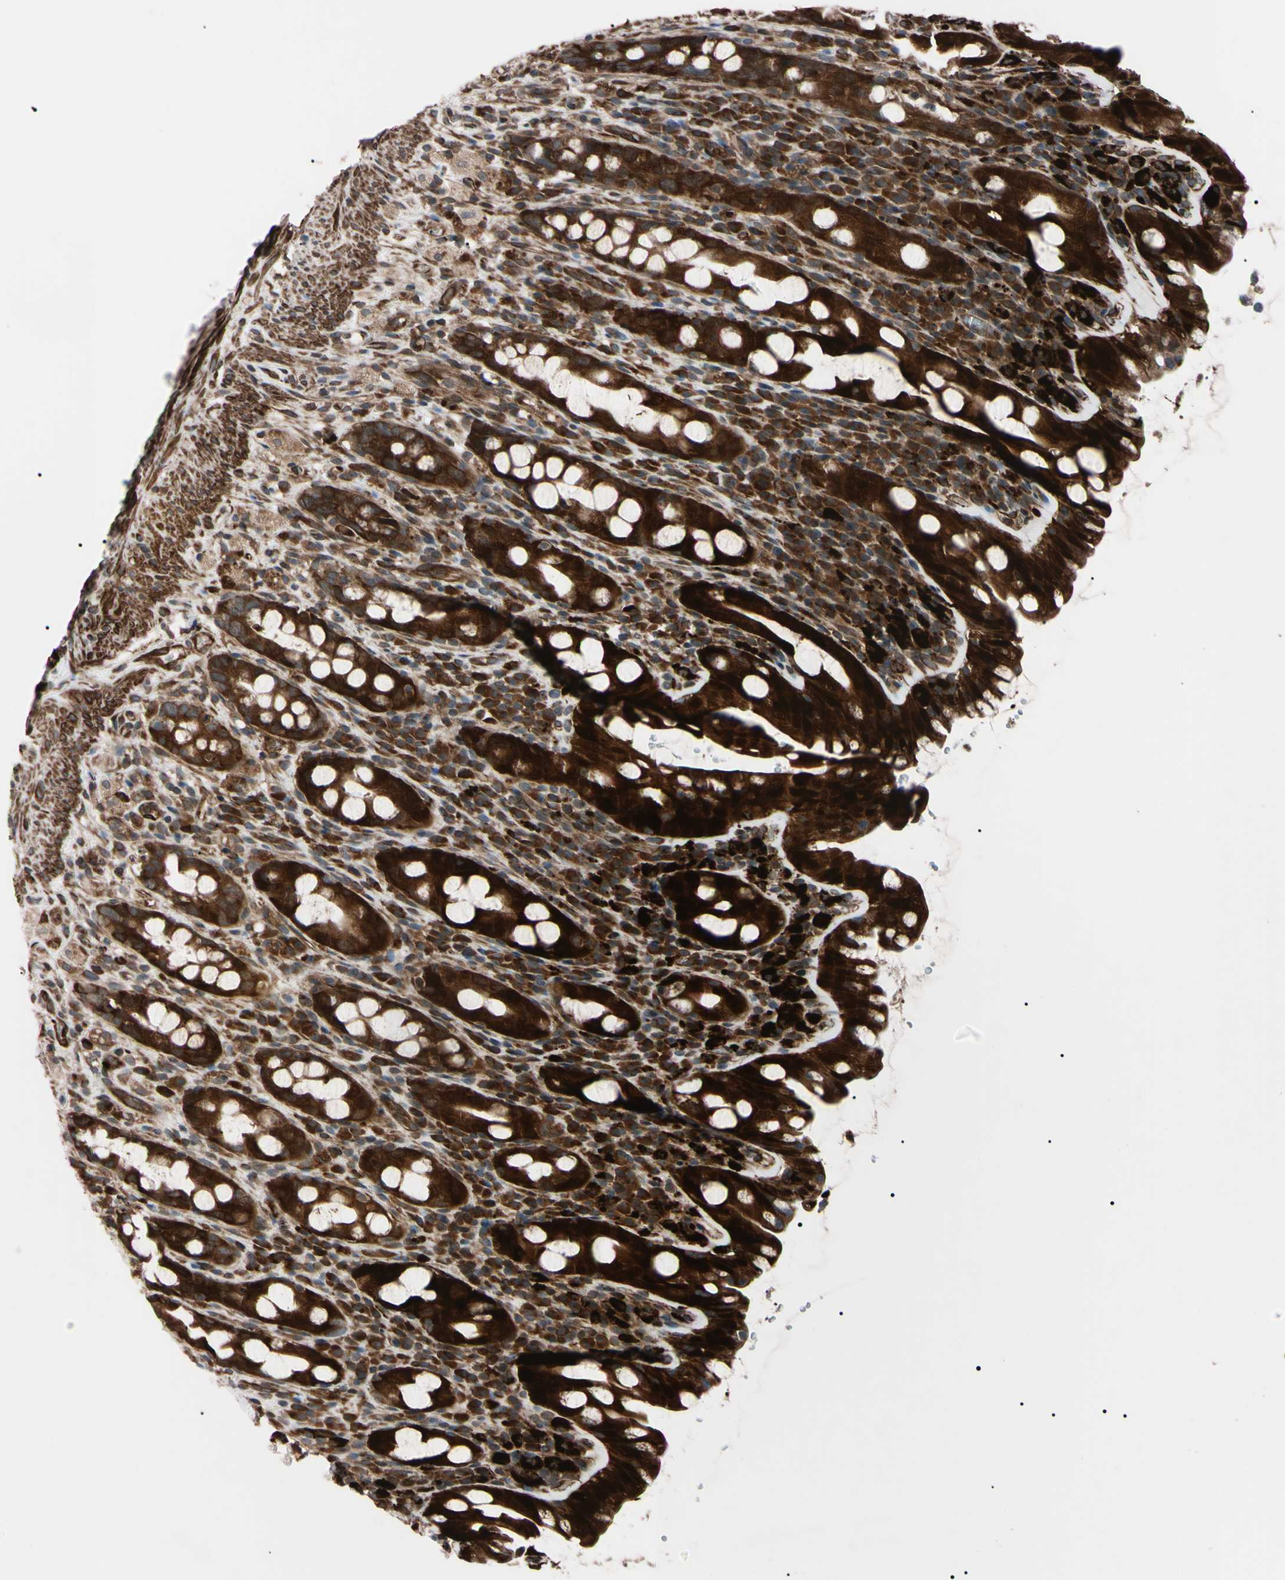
{"staining": {"intensity": "strong", "quantity": ">75%", "location": "cytoplasmic/membranous"}, "tissue": "rectum", "cell_type": "Glandular cells", "image_type": "normal", "snomed": [{"axis": "morphology", "description": "Normal tissue, NOS"}, {"axis": "topography", "description": "Rectum"}], "caption": "This image shows immunohistochemistry (IHC) staining of benign rectum, with high strong cytoplasmic/membranous positivity in about >75% of glandular cells.", "gene": "GUCY1B1", "patient": {"sex": "male", "age": 44}}